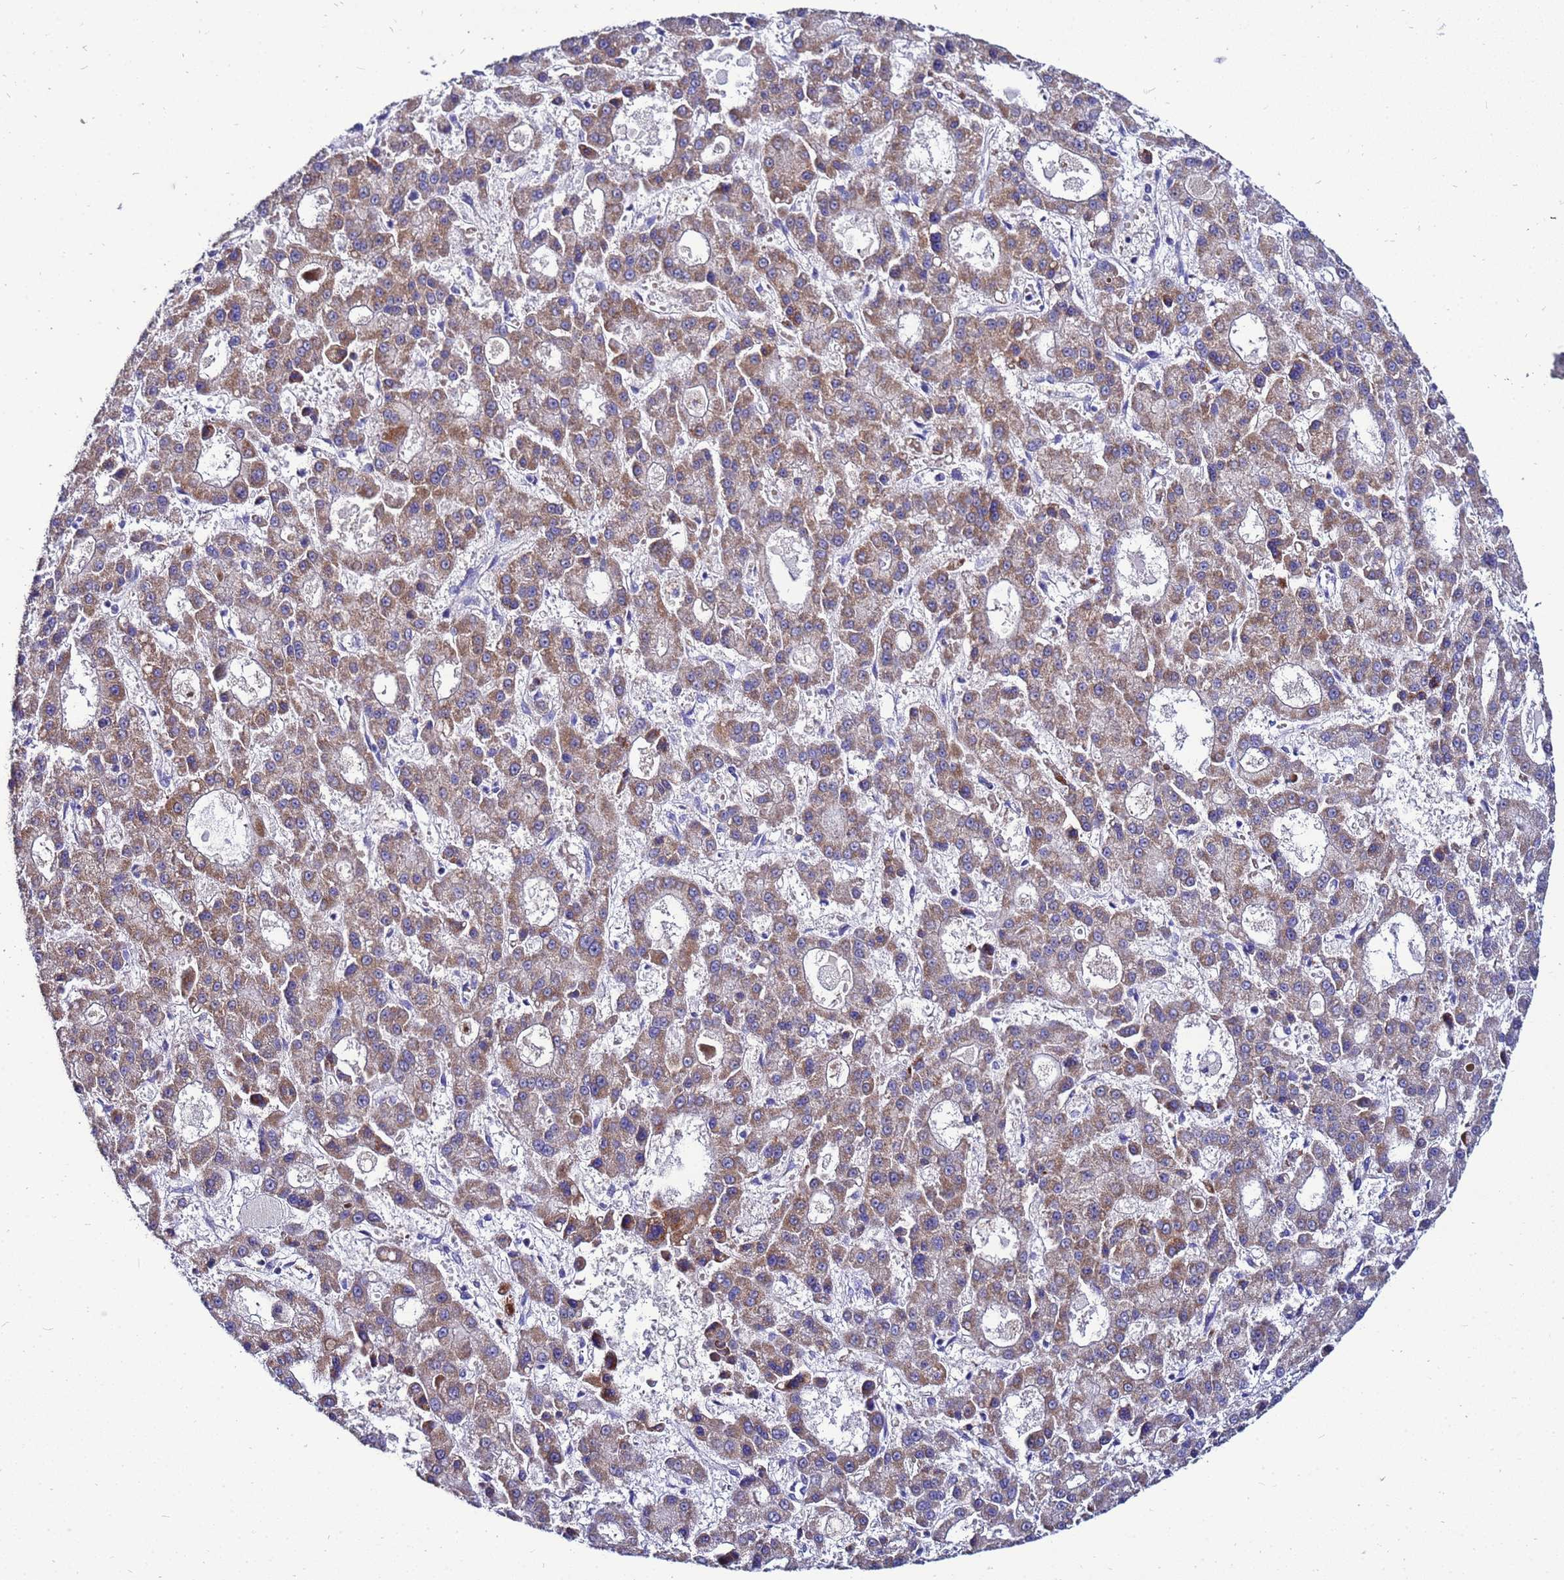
{"staining": {"intensity": "moderate", "quantity": ">75%", "location": "cytoplasmic/membranous"}, "tissue": "liver cancer", "cell_type": "Tumor cells", "image_type": "cancer", "snomed": [{"axis": "morphology", "description": "Carcinoma, Hepatocellular, NOS"}, {"axis": "topography", "description": "Liver"}], "caption": "This is a photomicrograph of IHC staining of liver cancer, which shows moderate expression in the cytoplasmic/membranous of tumor cells.", "gene": "FAHD2A", "patient": {"sex": "male", "age": 70}}